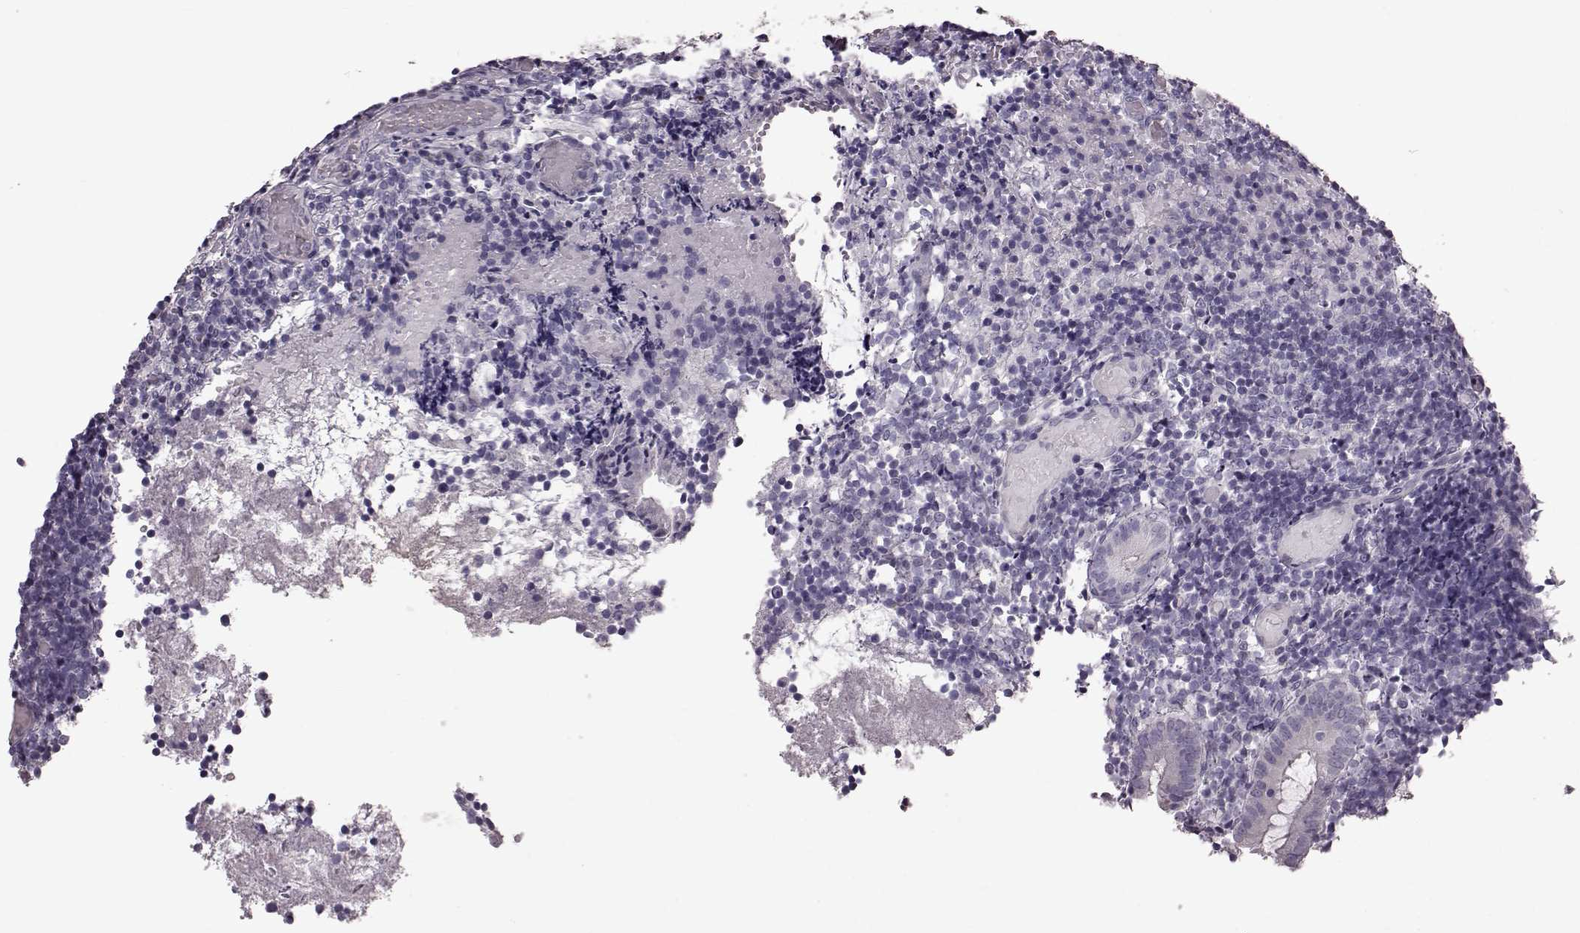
{"staining": {"intensity": "negative", "quantity": "none", "location": "none"}, "tissue": "appendix", "cell_type": "Glandular cells", "image_type": "normal", "snomed": [{"axis": "morphology", "description": "Normal tissue, NOS"}, {"axis": "topography", "description": "Appendix"}], "caption": "Protein analysis of benign appendix shows no significant positivity in glandular cells.", "gene": "TCHHL1", "patient": {"sex": "female", "age": 32}}